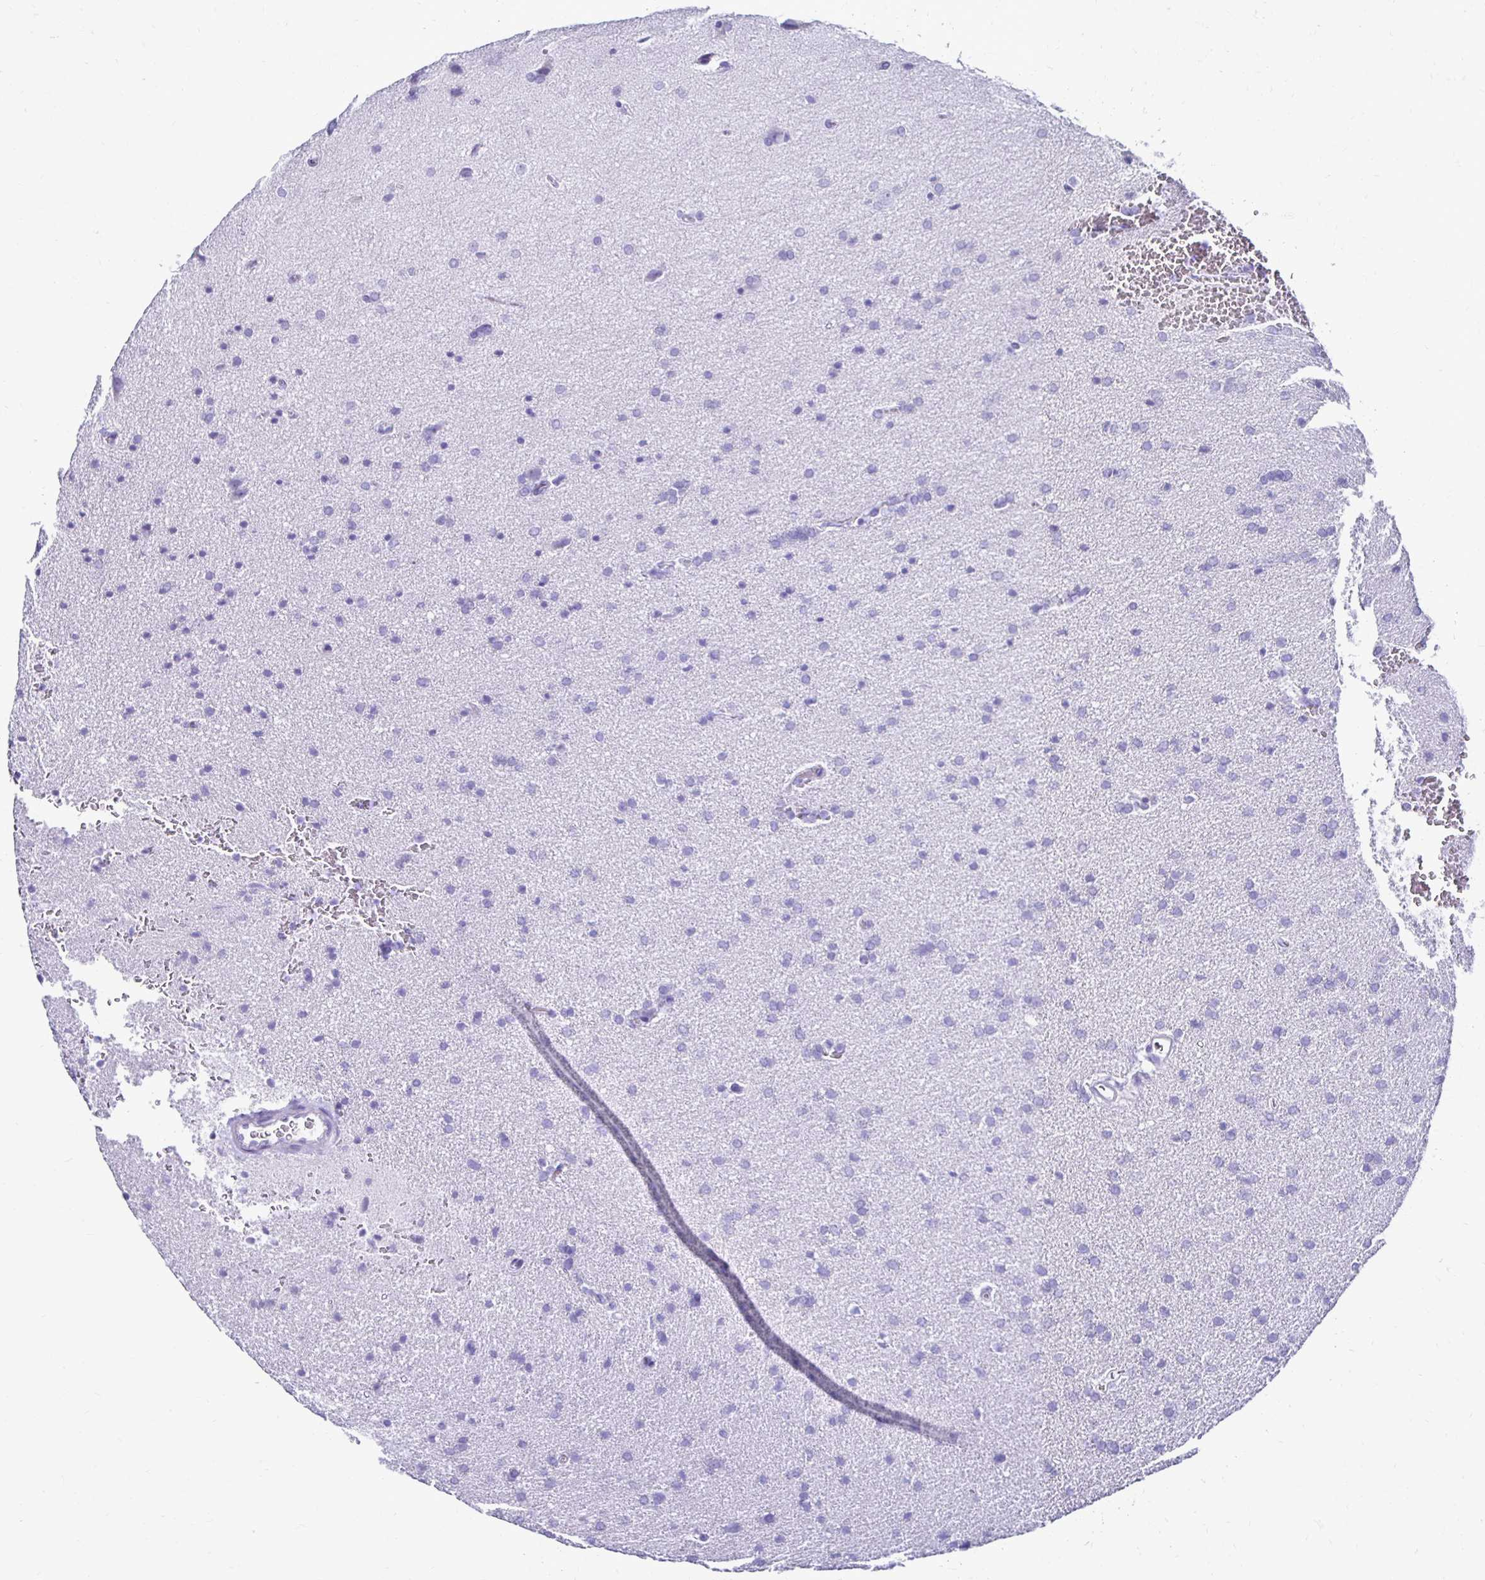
{"staining": {"intensity": "negative", "quantity": "none", "location": "none"}, "tissue": "glioma", "cell_type": "Tumor cells", "image_type": "cancer", "snomed": [{"axis": "morphology", "description": "Glioma, malignant, Low grade"}, {"axis": "topography", "description": "Brain"}], "caption": "An image of human malignant glioma (low-grade) is negative for staining in tumor cells. (DAB (3,3'-diaminobenzidine) IHC visualized using brightfield microscopy, high magnification).", "gene": "CST5", "patient": {"sex": "female", "age": 34}}